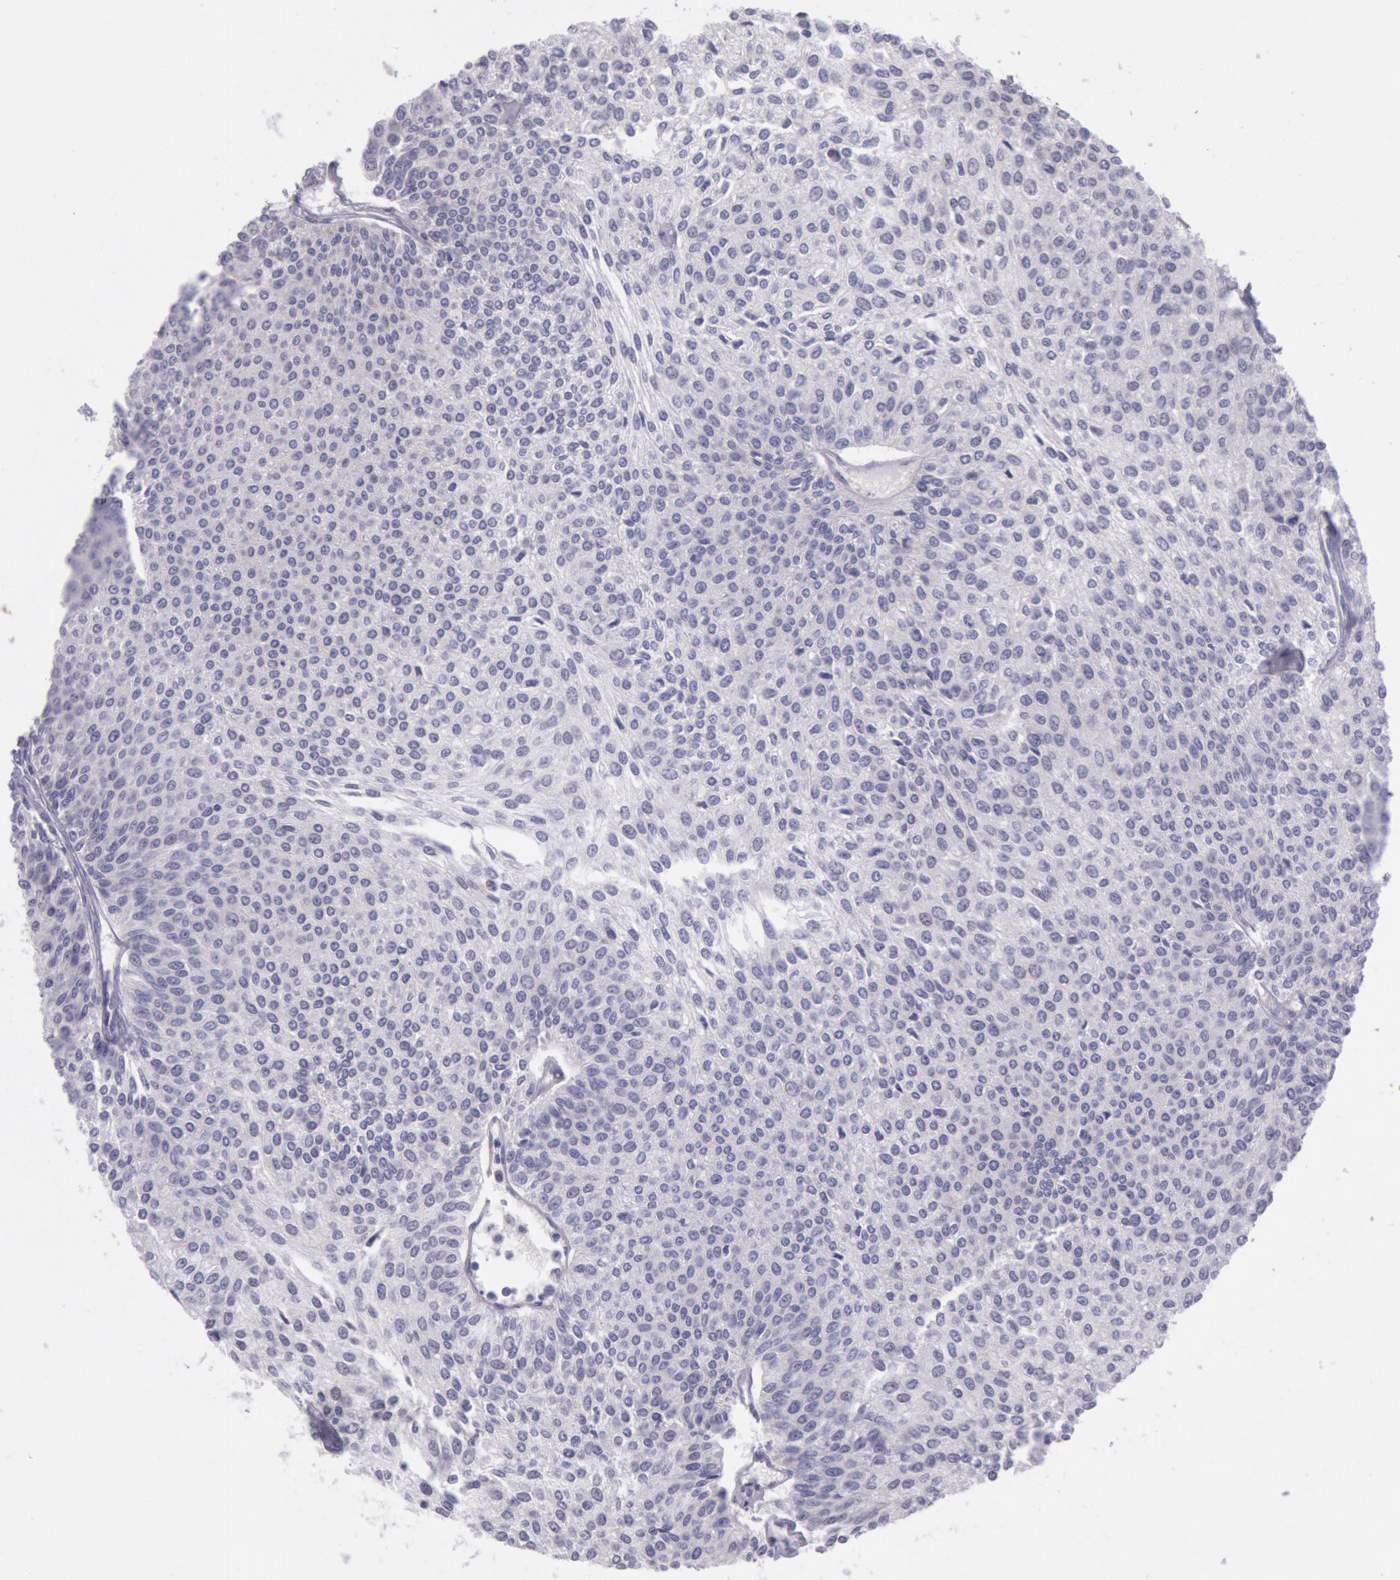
{"staining": {"intensity": "weak", "quantity": ">75%", "location": "nuclear"}, "tissue": "urothelial cancer", "cell_type": "Tumor cells", "image_type": "cancer", "snomed": [{"axis": "morphology", "description": "Urothelial carcinoma, Low grade"}, {"axis": "topography", "description": "Urinary bladder"}], "caption": "Immunohistochemistry (IHC) micrograph of urothelial cancer stained for a protein (brown), which displays low levels of weak nuclear positivity in about >75% of tumor cells.", "gene": "FRMD6", "patient": {"sex": "female", "age": 73}}